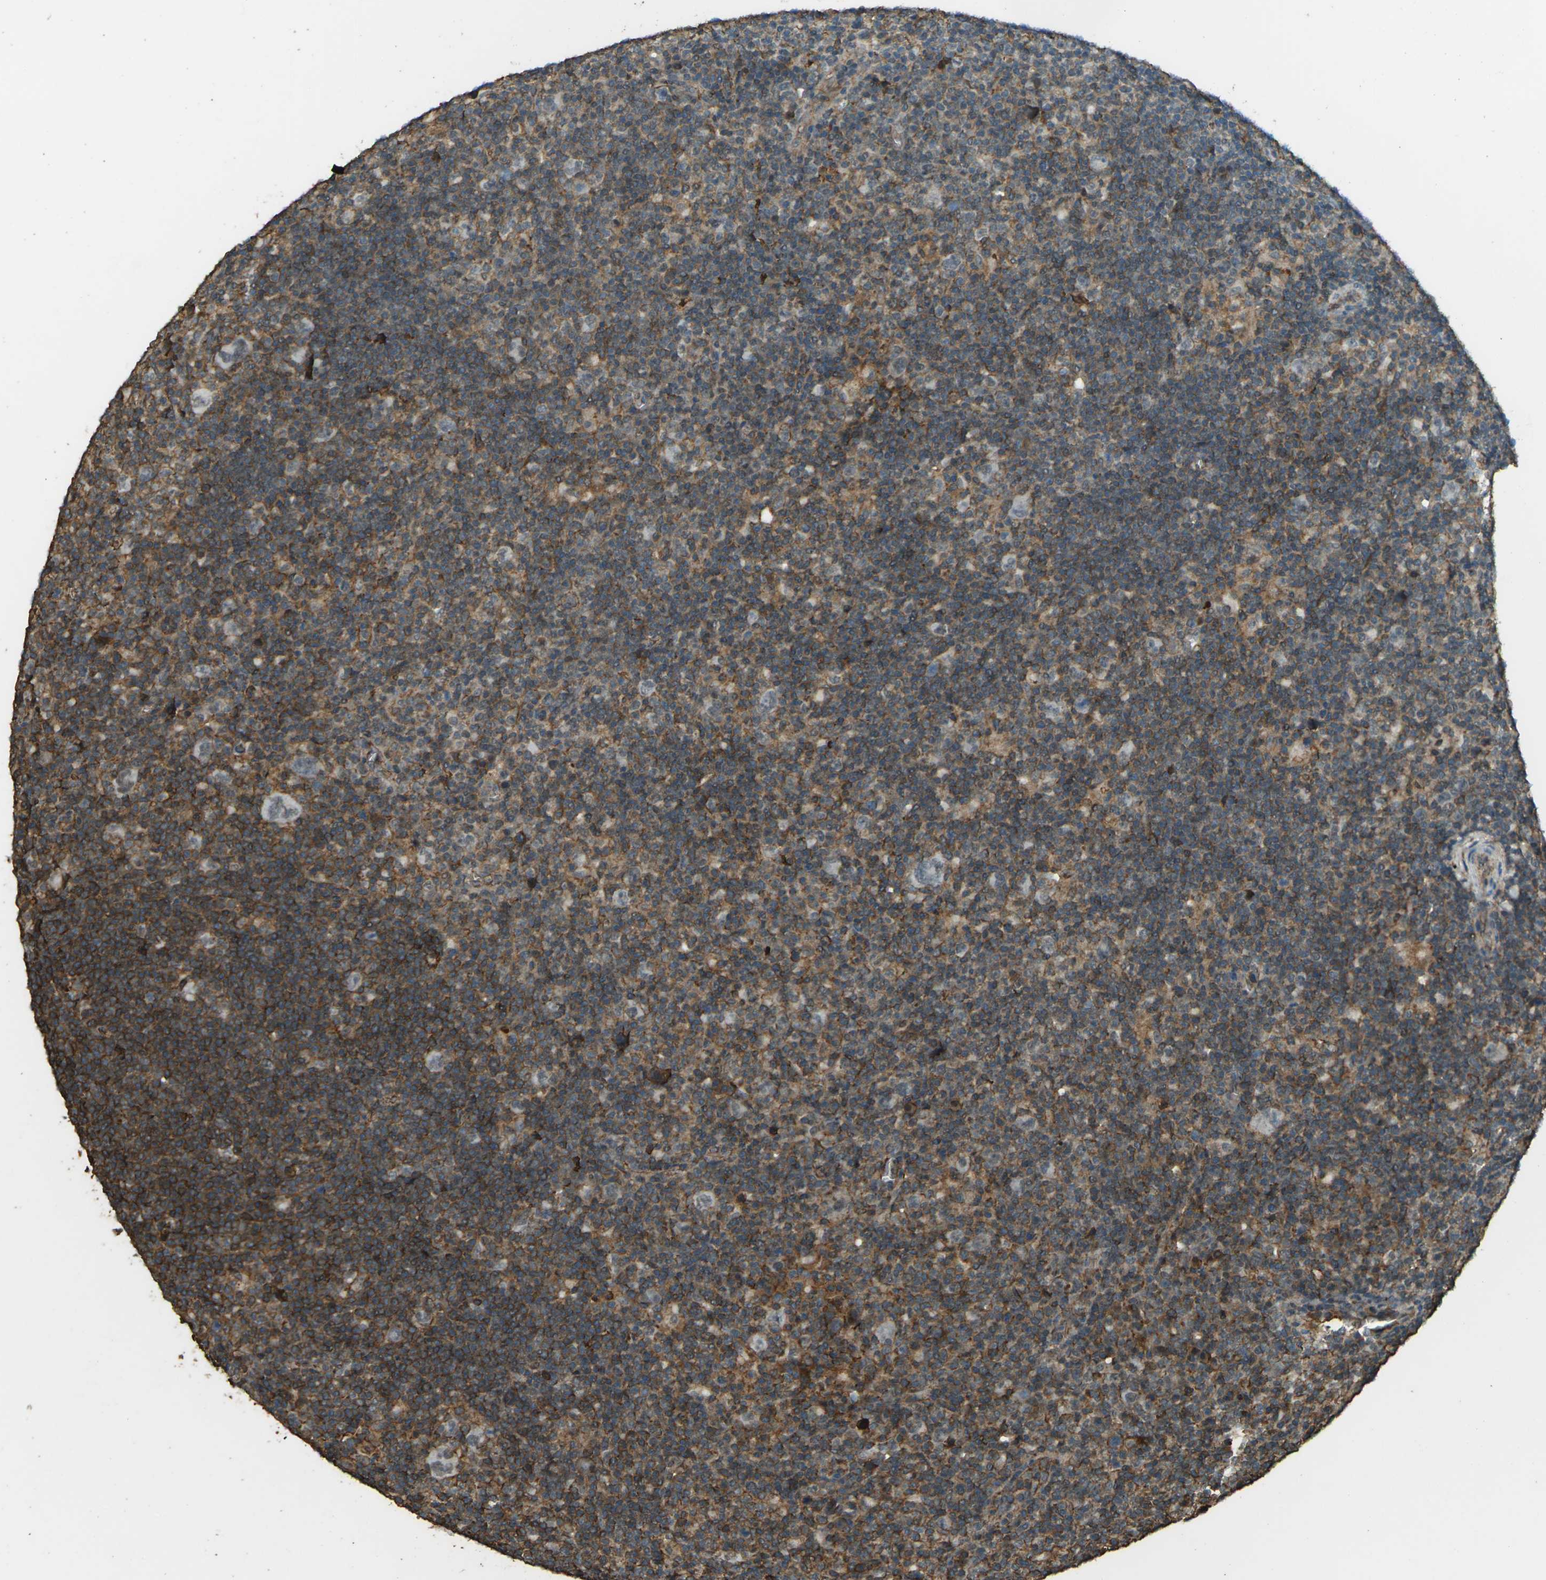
{"staining": {"intensity": "negative", "quantity": "none", "location": "none"}, "tissue": "lymphoma", "cell_type": "Tumor cells", "image_type": "cancer", "snomed": [{"axis": "morphology", "description": "Hodgkin's disease, NOS"}, {"axis": "topography", "description": "Lymph node"}], "caption": "The micrograph reveals no significant positivity in tumor cells of lymphoma.", "gene": "CYP1B1", "patient": {"sex": "female", "age": 57}}